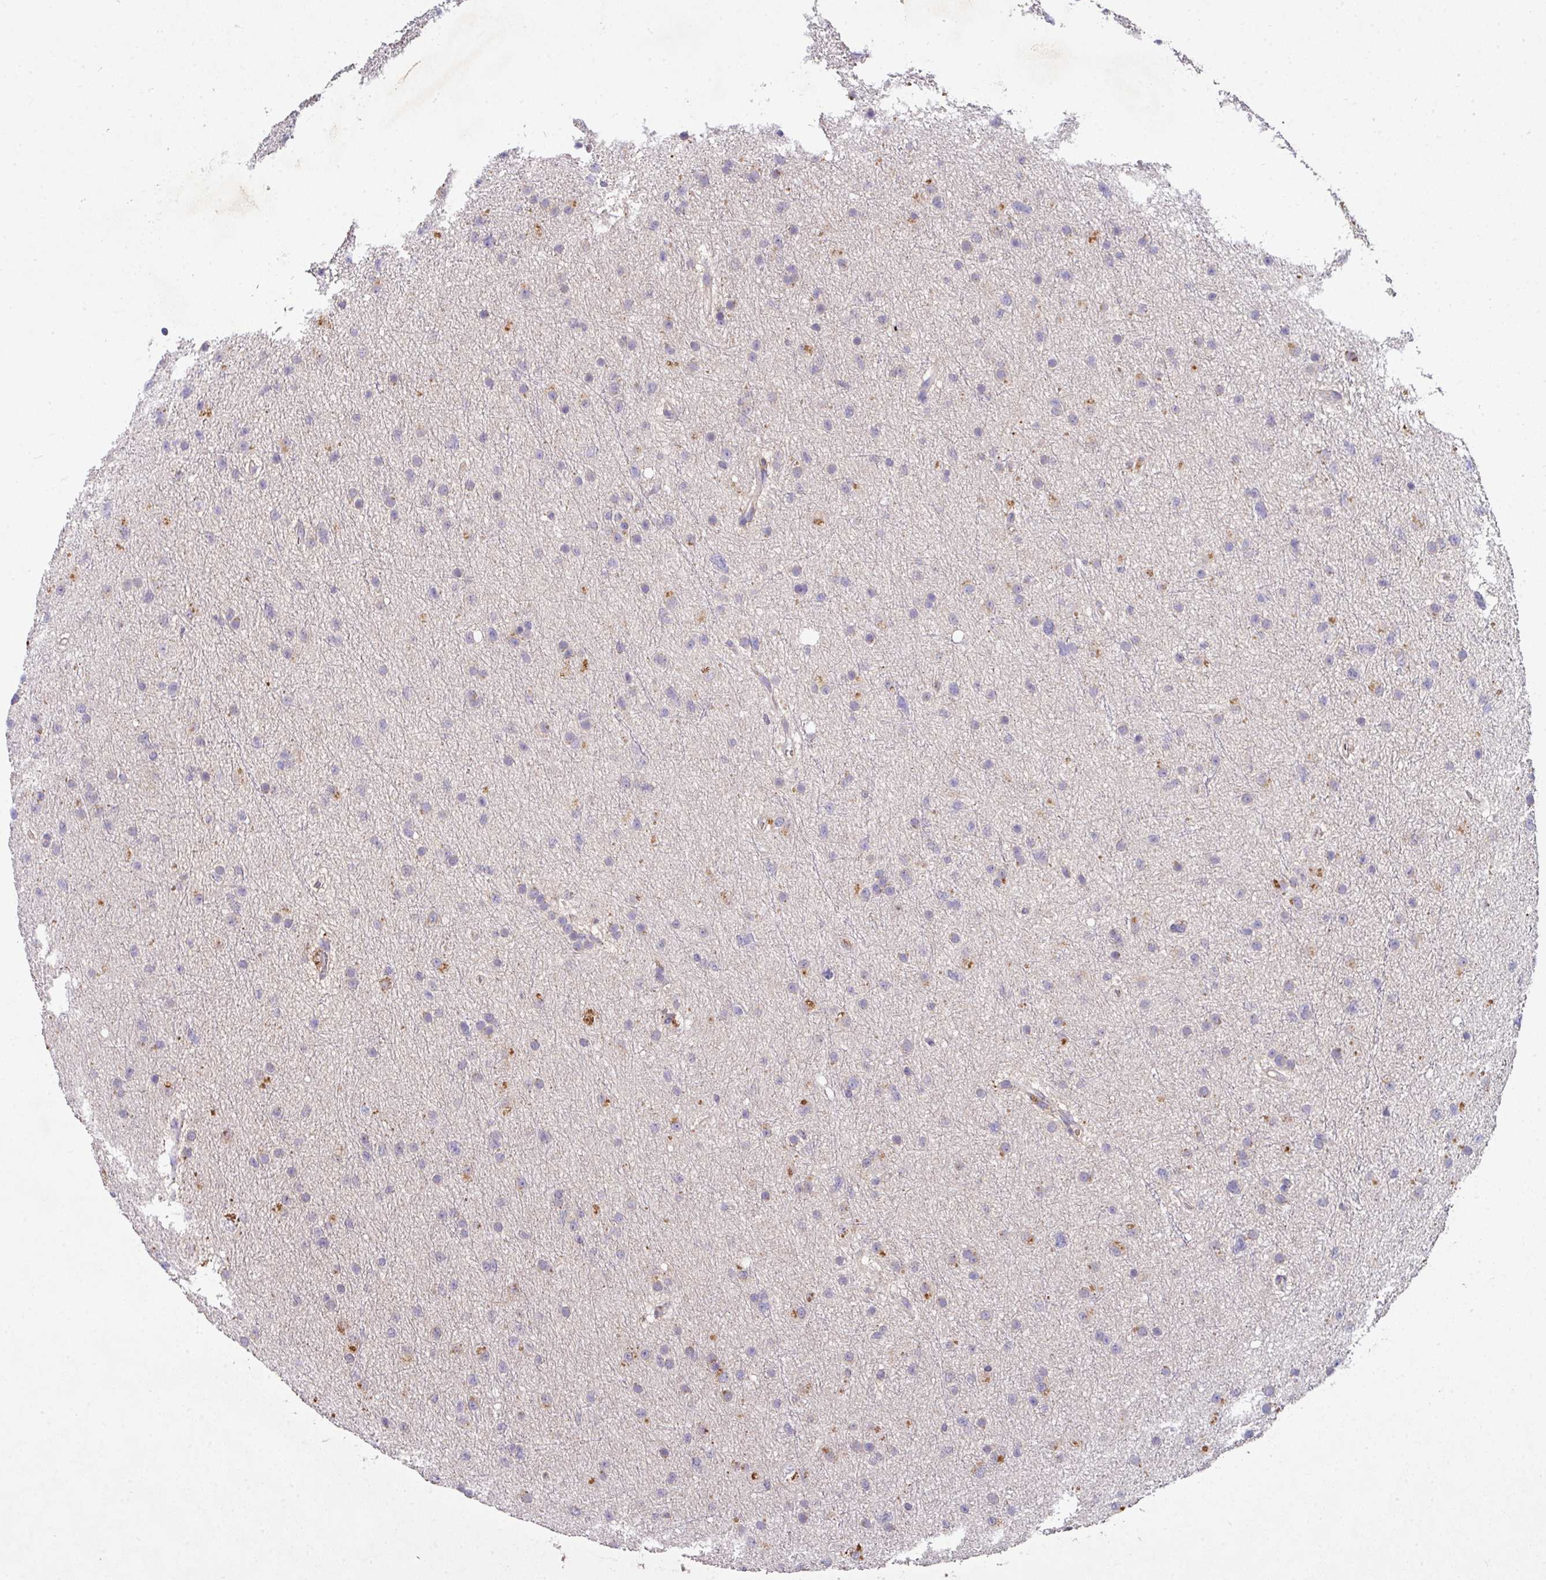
{"staining": {"intensity": "negative", "quantity": "none", "location": "none"}, "tissue": "glioma", "cell_type": "Tumor cells", "image_type": "cancer", "snomed": [{"axis": "morphology", "description": "Glioma, malignant, Low grade"}, {"axis": "topography", "description": "Cerebral cortex"}], "caption": "The micrograph shows no staining of tumor cells in glioma.", "gene": "AEBP2", "patient": {"sex": "female", "age": 39}}